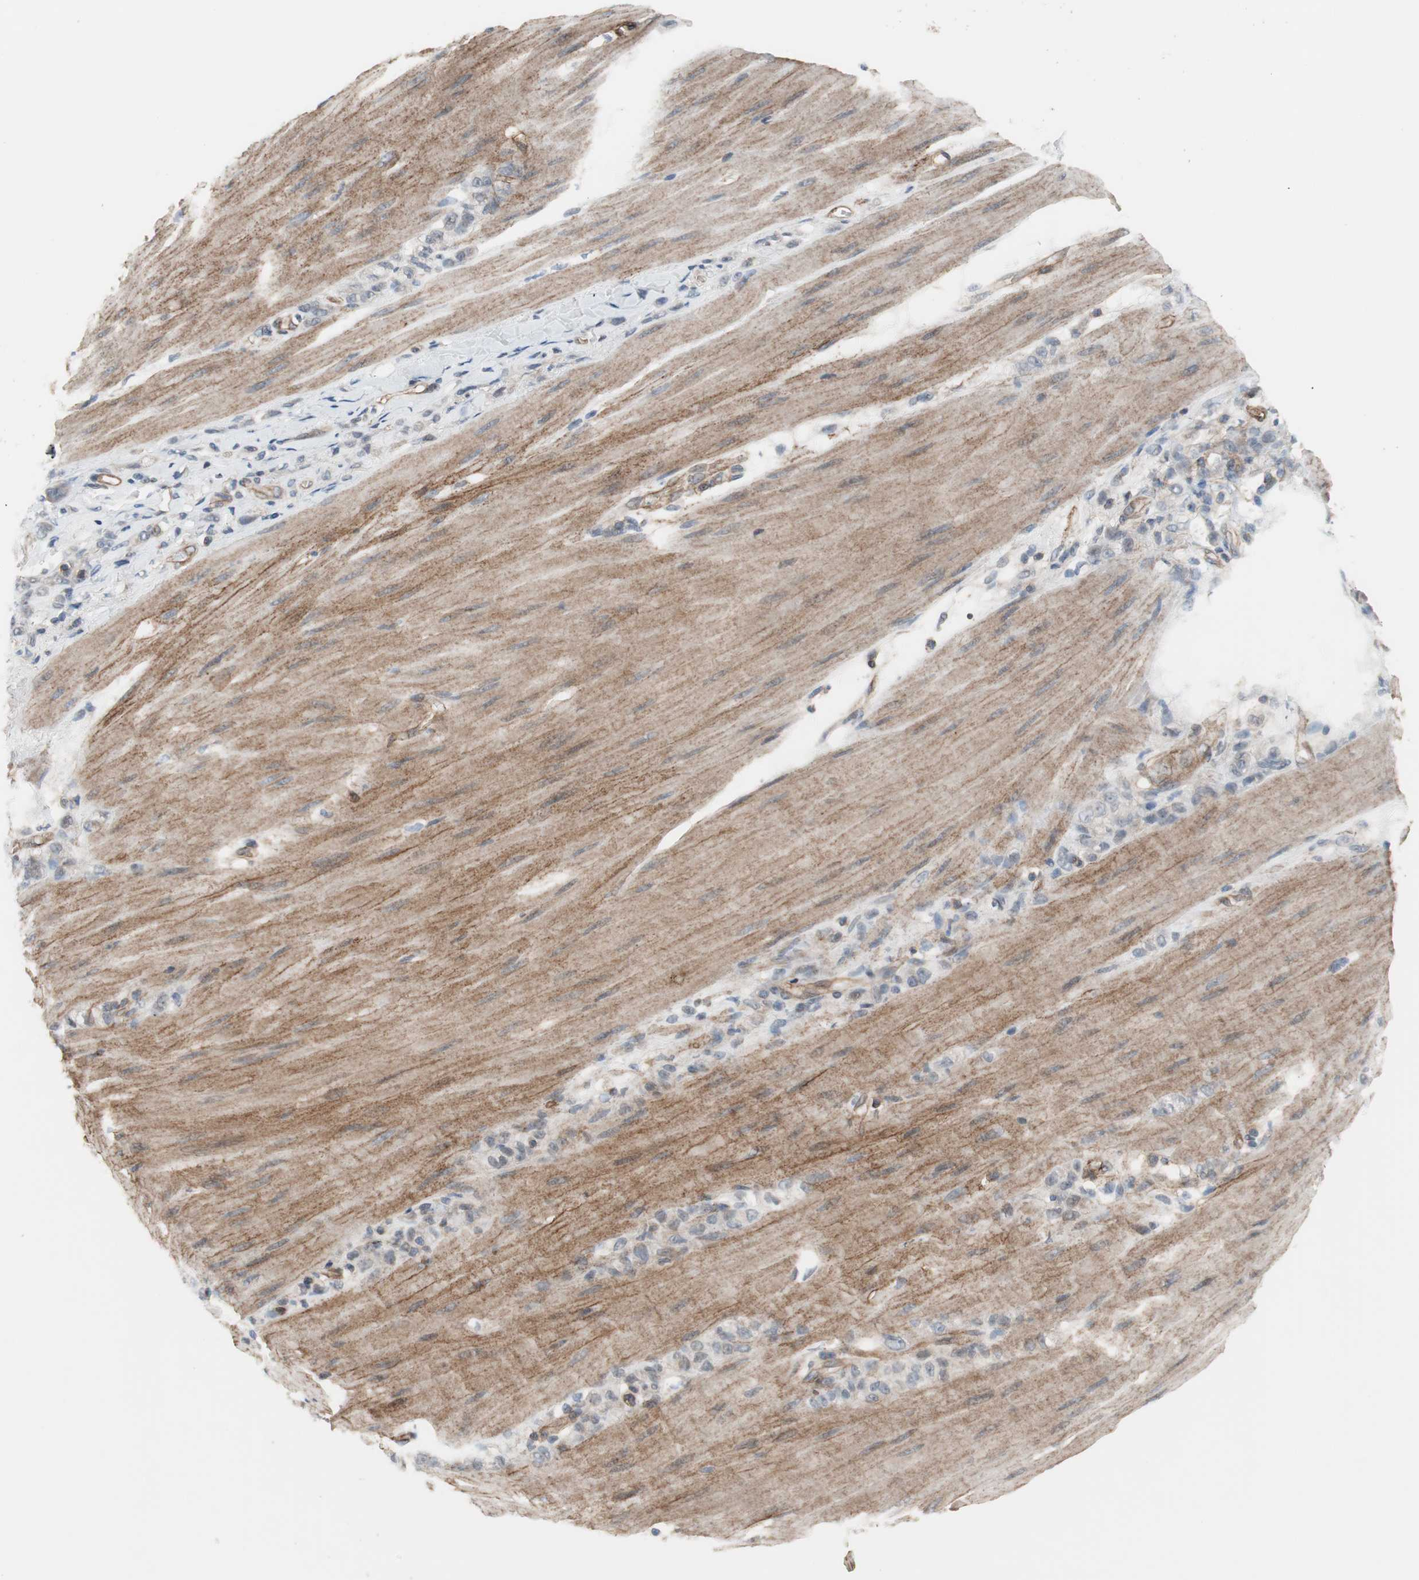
{"staining": {"intensity": "negative", "quantity": "none", "location": "none"}, "tissue": "stomach cancer", "cell_type": "Tumor cells", "image_type": "cancer", "snomed": [{"axis": "morphology", "description": "Adenocarcinoma, NOS"}, {"axis": "topography", "description": "Stomach"}], "caption": "This photomicrograph is of stomach cancer stained with immunohistochemistry to label a protein in brown with the nuclei are counter-stained blue. There is no expression in tumor cells.", "gene": "GRHL1", "patient": {"sex": "male", "age": 82}}